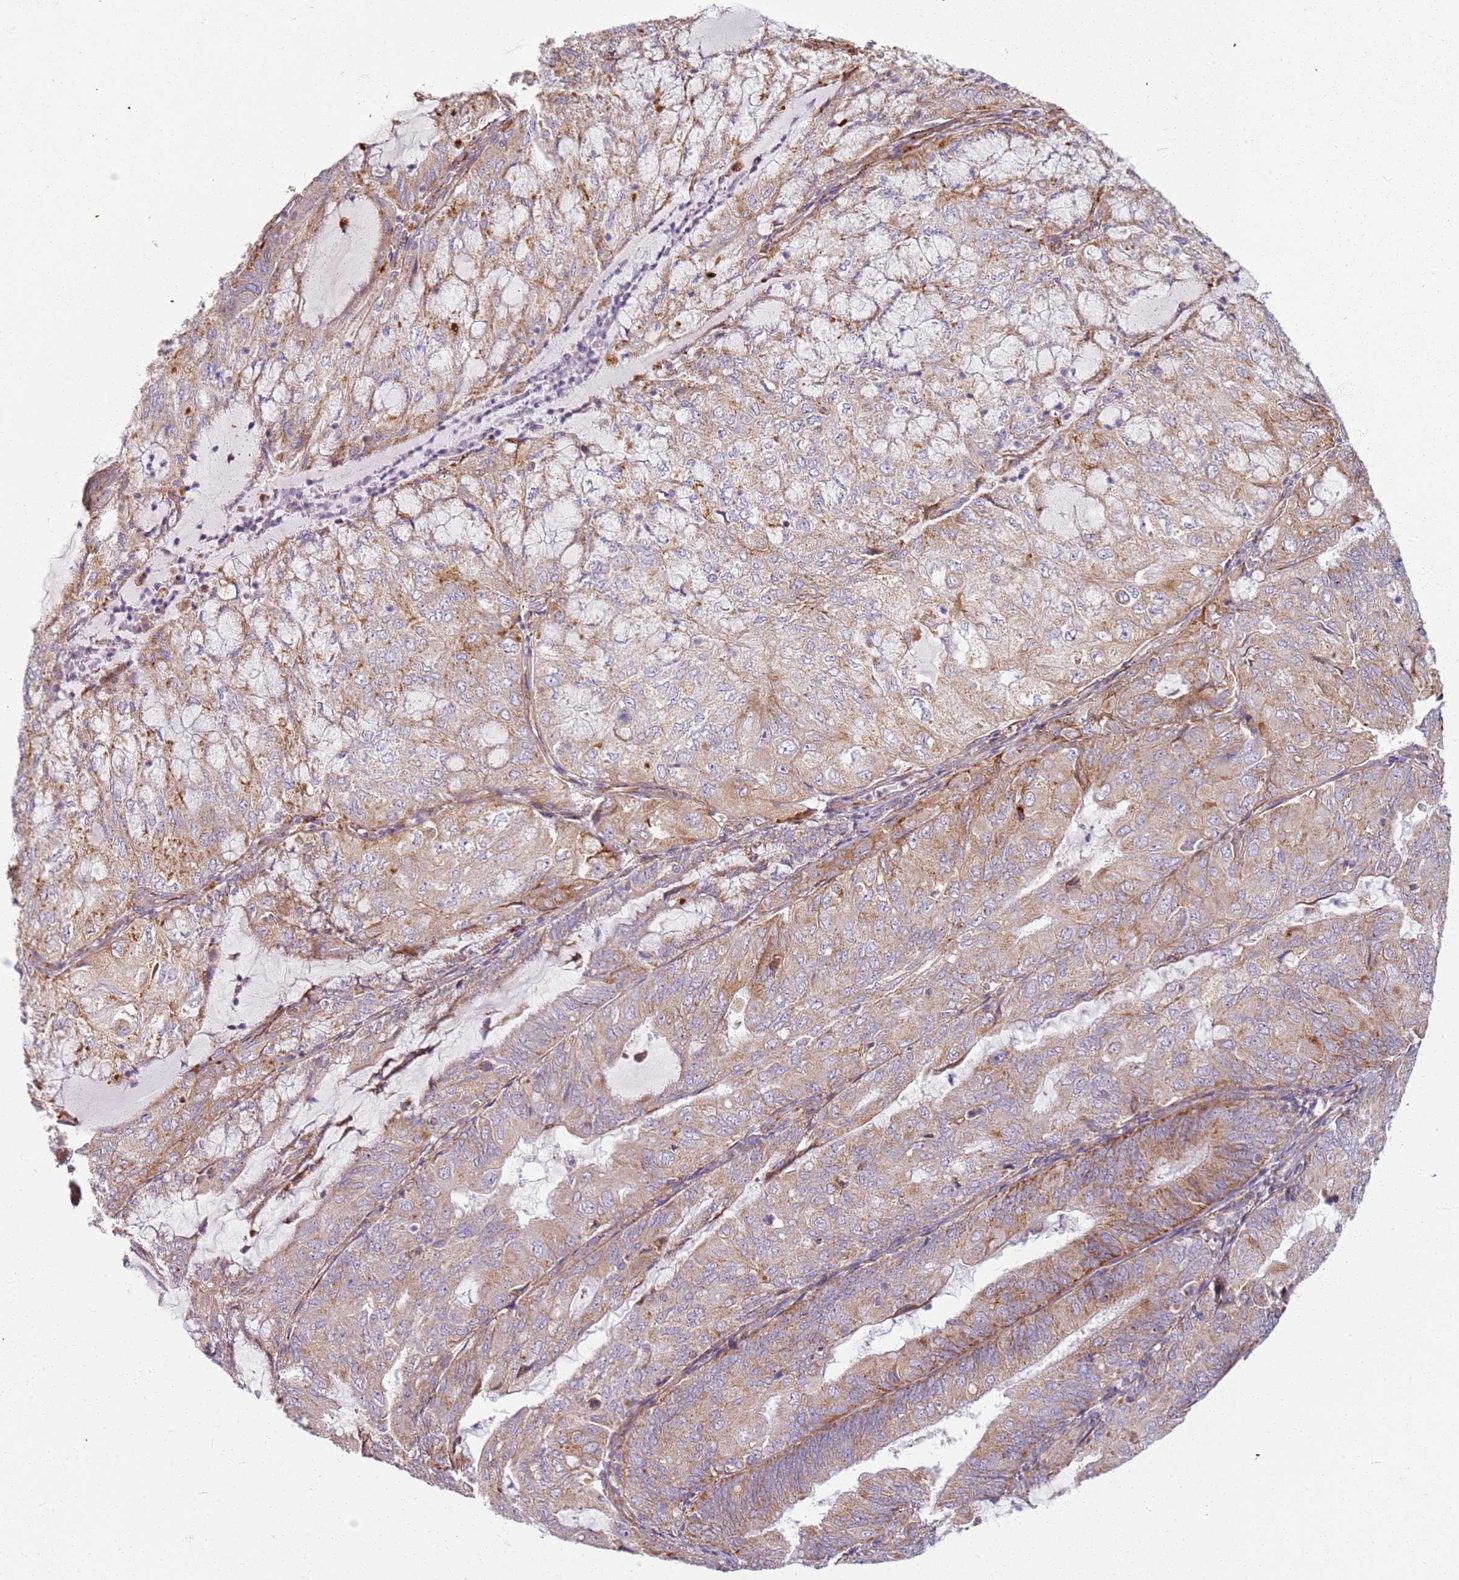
{"staining": {"intensity": "moderate", "quantity": ">75%", "location": "cytoplasmic/membranous"}, "tissue": "endometrial cancer", "cell_type": "Tumor cells", "image_type": "cancer", "snomed": [{"axis": "morphology", "description": "Adenocarcinoma, NOS"}, {"axis": "topography", "description": "Endometrium"}], "caption": "Protein expression analysis of adenocarcinoma (endometrial) demonstrates moderate cytoplasmic/membranous positivity in about >75% of tumor cells.", "gene": "PROKR2", "patient": {"sex": "female", "age": 81}}